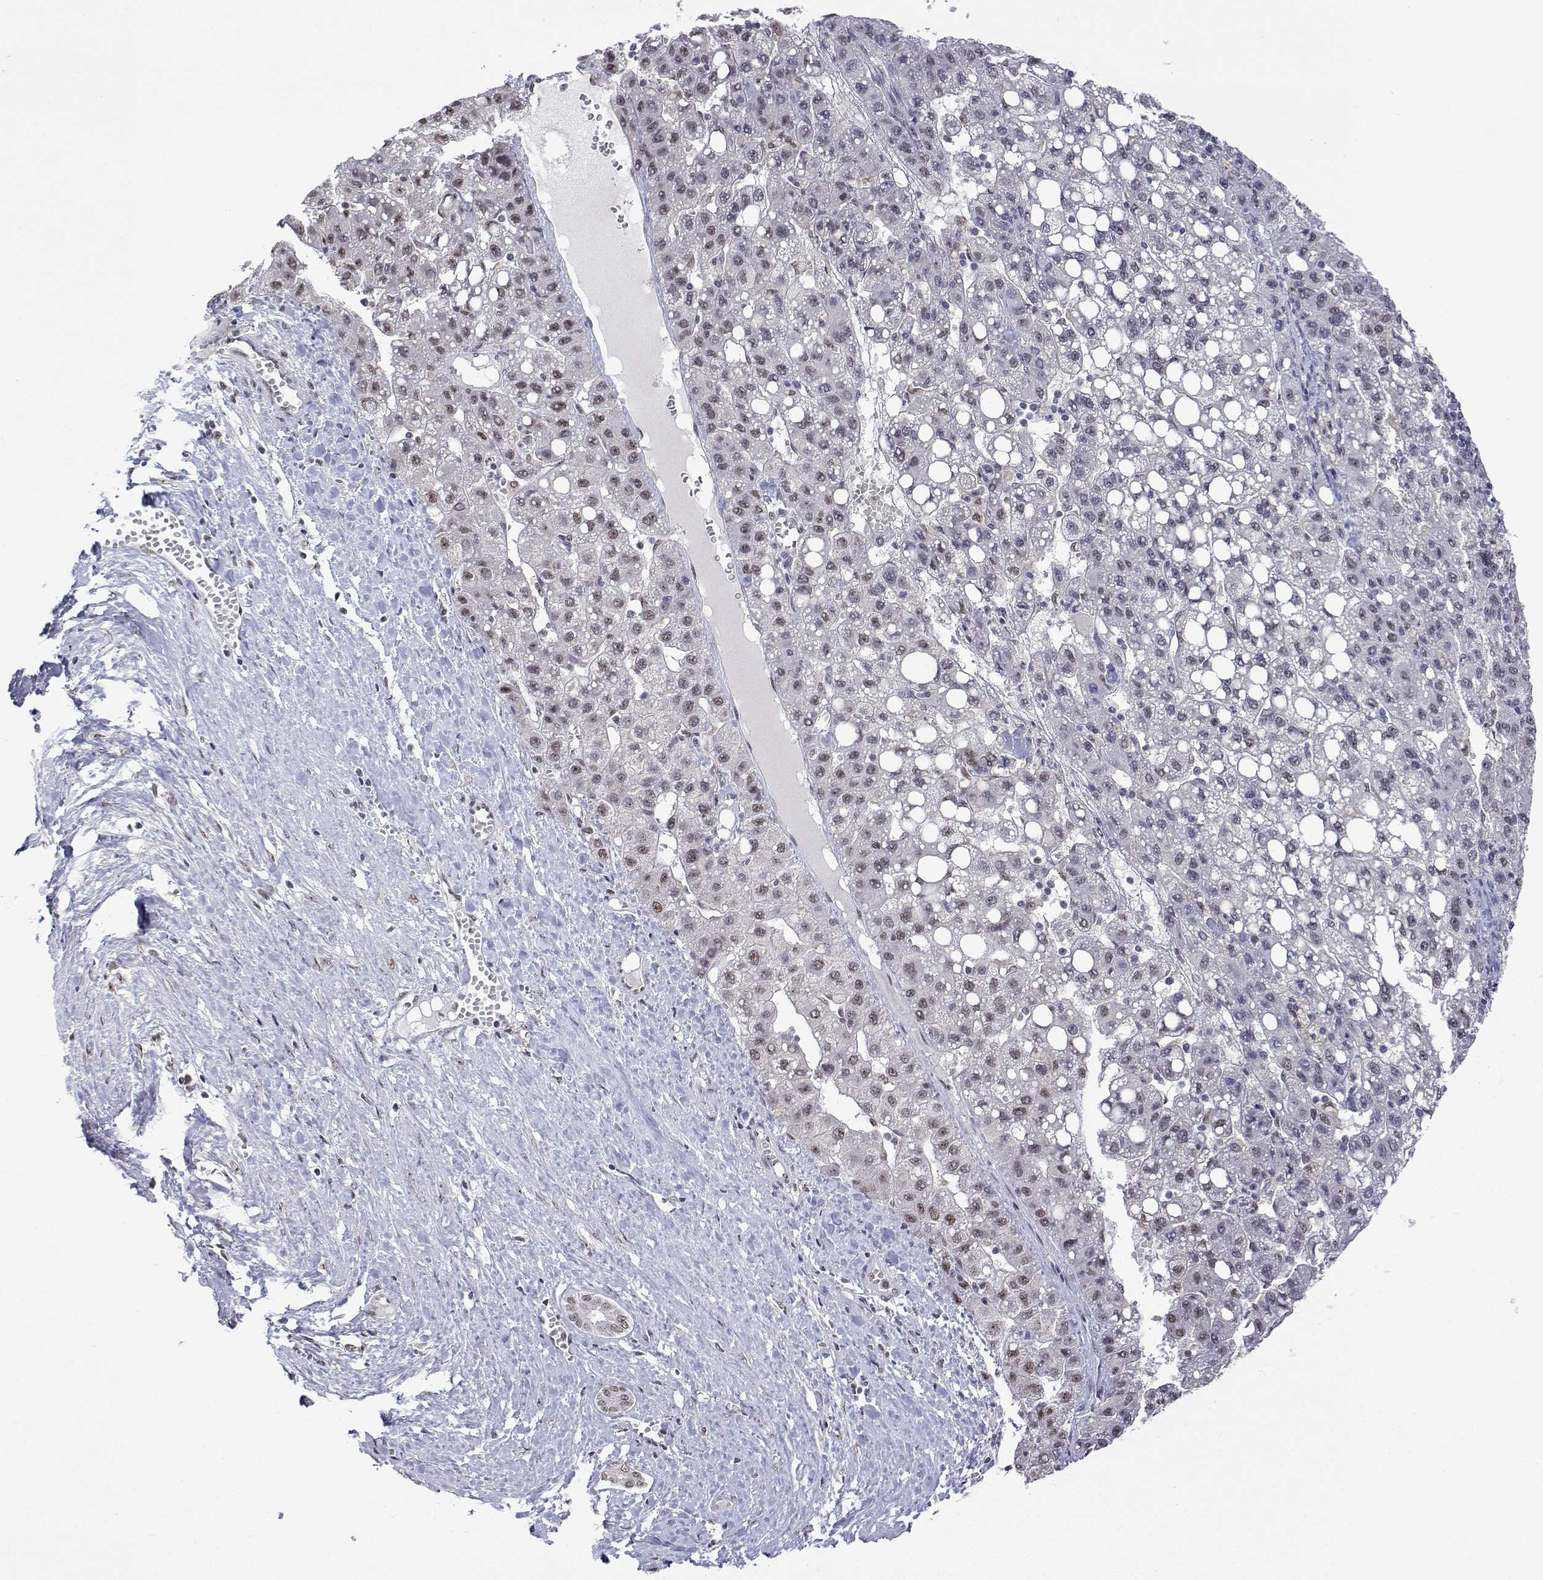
{"staining": {"intensity": "weak", "quantity": "<25%", "location": "nuclear"}, "tissue": "liver cancer", "cell_type": "Tumor cells", "image_type": "cancer", "snomed": [{"axis": "morphology", "description": "Carcinoma, Hepatocellular, NOS"}, {"axis": "topography", "description": "Liver"}], "caption": "Immunohistochemical staining of human liver cancer exhibits no significant expression in tumor cells.", "gene": "ADAR", "patient": {"sex": "female", "age": 82}}